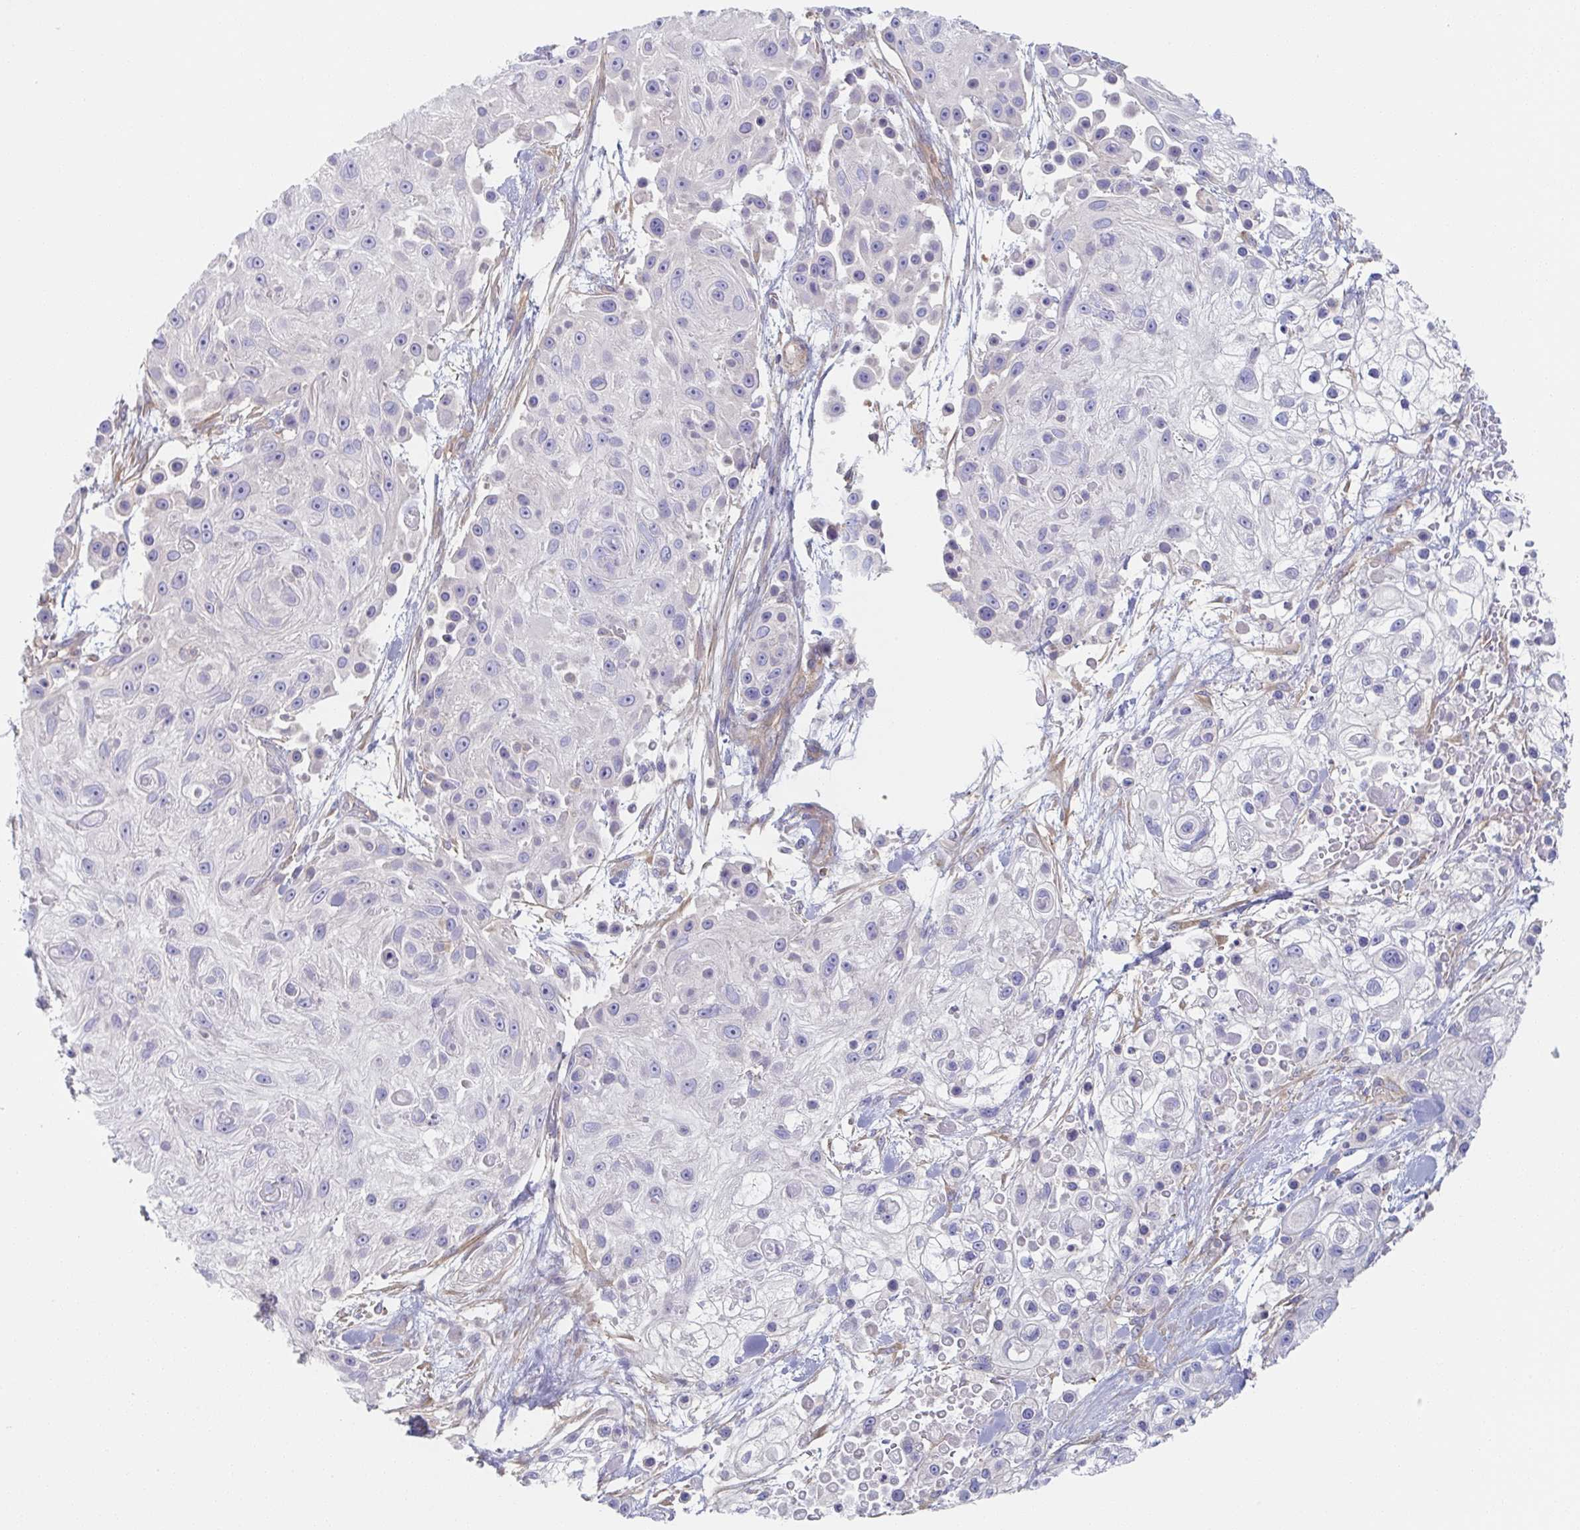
{"staining": {"intensity": "negative", "quantity": "none", "location": "none"}, "tissue": "skin cancer", "cell_type": "Tumor cells", "image_type": "cancer", "snomed": [{"axis": "morphology", "description": "Squamous cell carcinoma, NOS"}, {"axis": "topography", "description": "Skin"}], "caption": "High power microscopy photomicrograph of an IHC micrograph of skin cancer, revealing no significant positivity in tumor cells.", "gene": "AMPD2", "patient": {"sex": "male", "age": 67}}